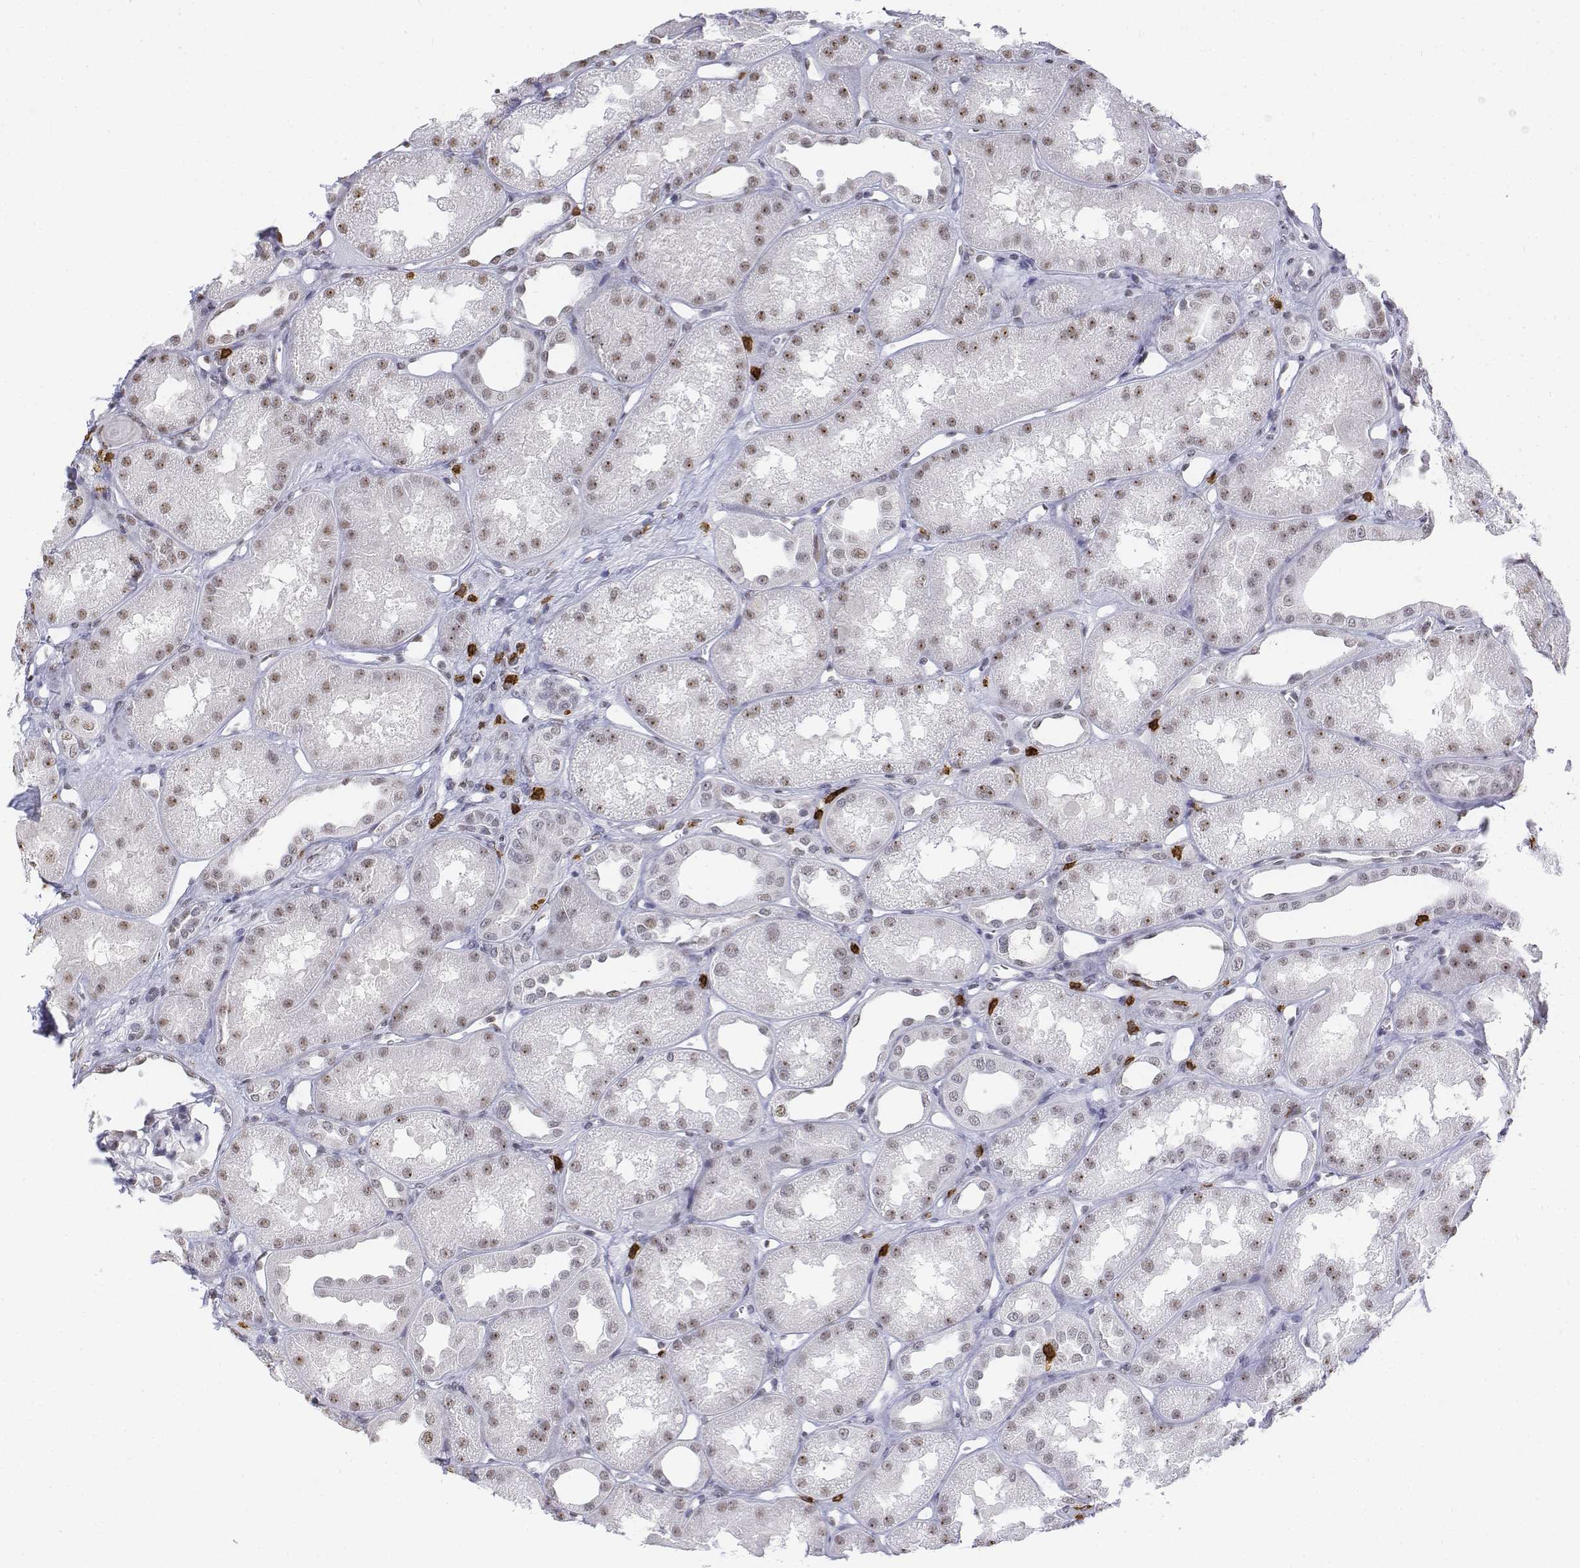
{"staining": {"intensity": "negative", "quantity": "none", "location": "none"}, "tissue": "kidney", "cell_type": "Cells in glomeruli", "image_type": "normal", "snomed": [{"axis": "morphology", "description": "Normal tissue, NOS"}, {"axis": "topography", "description": "Kidney"}], "caption": "Human kidney stained for a protein using immunohistochemistry displays no expression in cells in glomeruli.", "gene": "CD3E", "patient": {"sex": "male", "age": 61}}